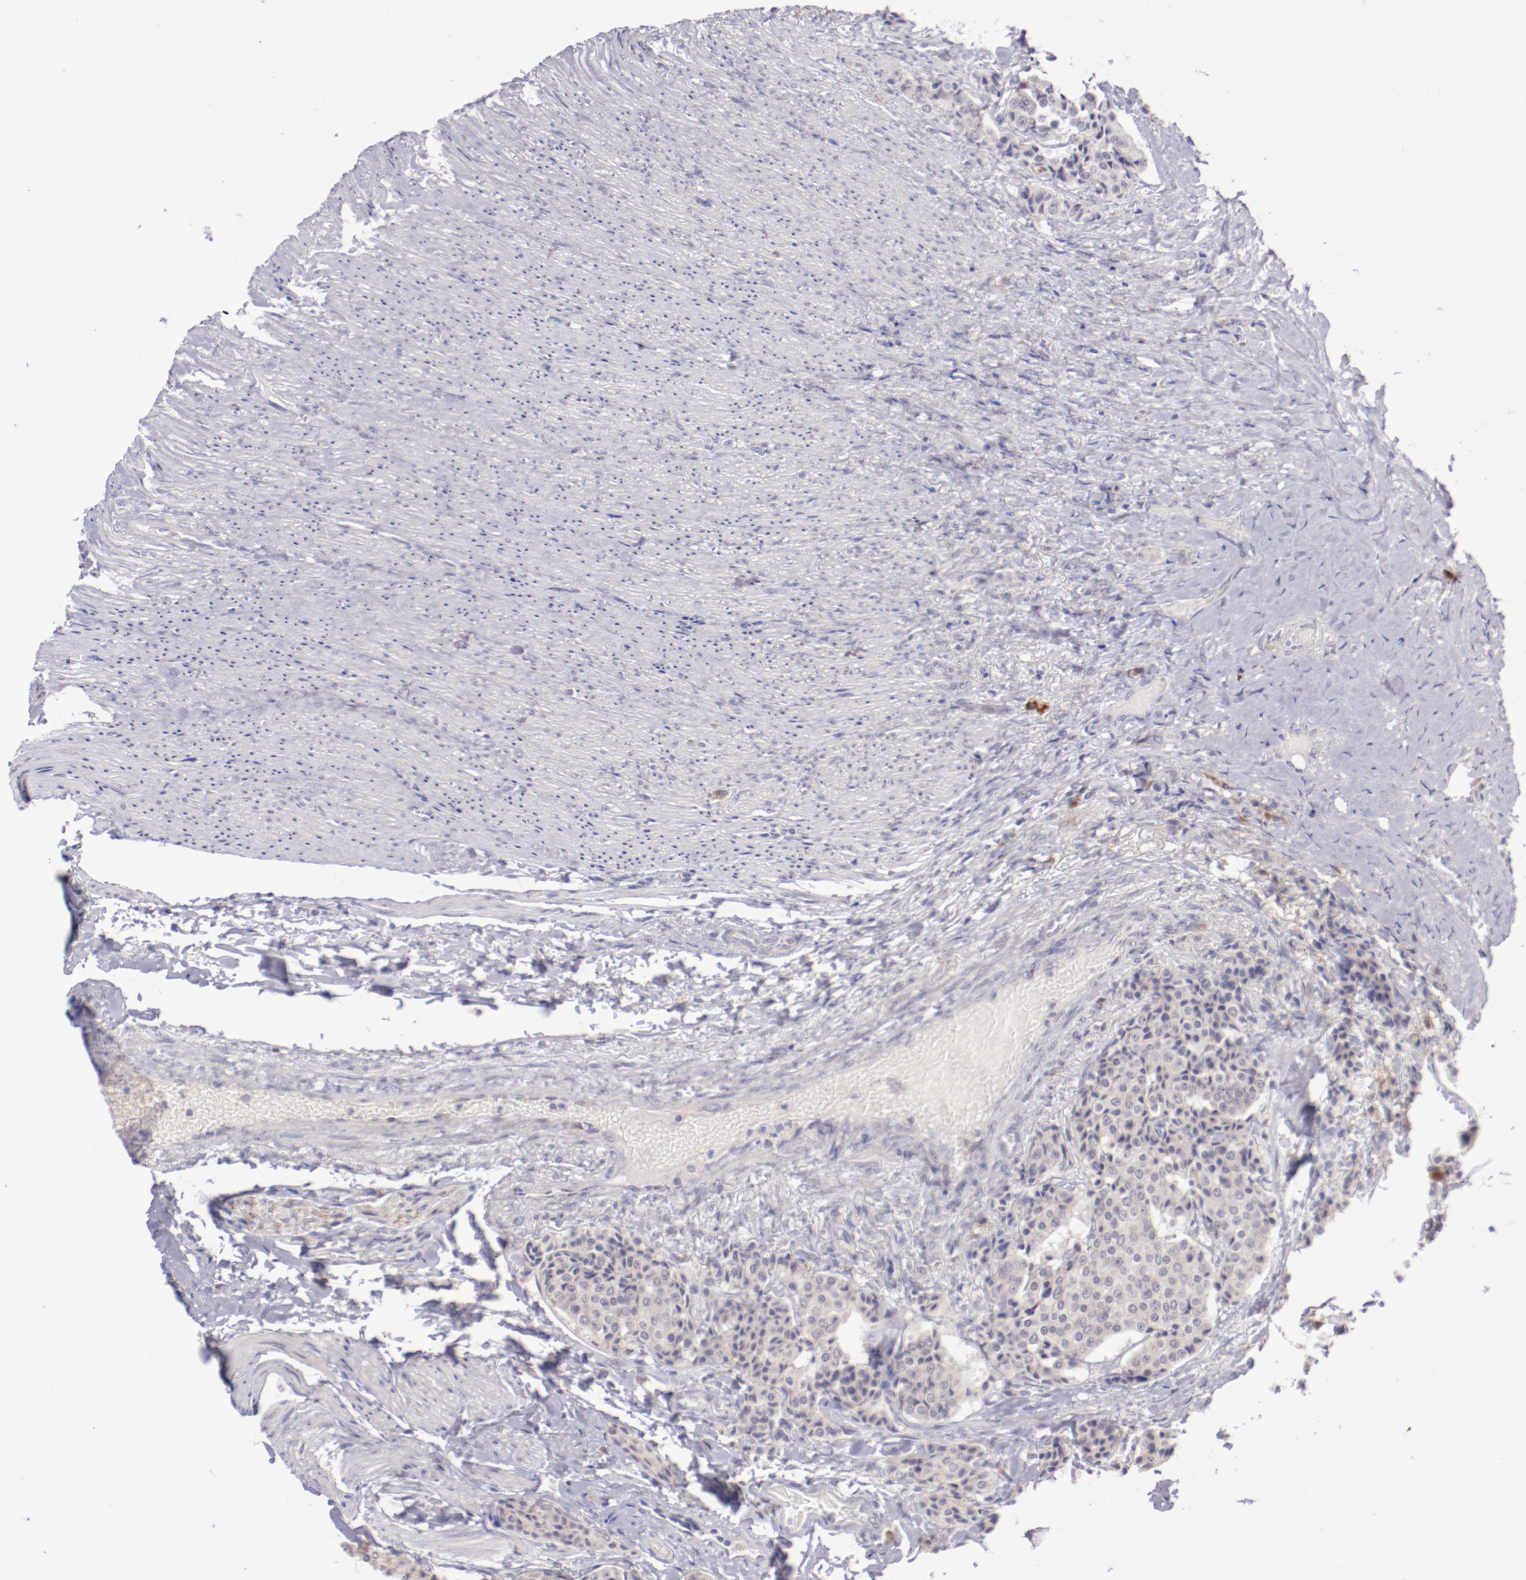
{"staining": {"intensity": "weak", "quantity": ">75%", "location": "cytoplasmic/membranous"}, "tissue": "carcinoid", "cell_type": "Tumor cells", "image_type": "cancer", "snomed": [{"axis": "morphology", "description": "Carcinoid, malignant, NOS"}, {"axis": "topography", "description": "Colon"}], "caption": "Carcinoid (malignant) was stained to show a protein in brown. There is low levels of weak cytoplasmic/membranous staining in approximately >75% of tumor cells.", "gene": "TRAF3", "patient": {"sex": "female", "age": 61}}